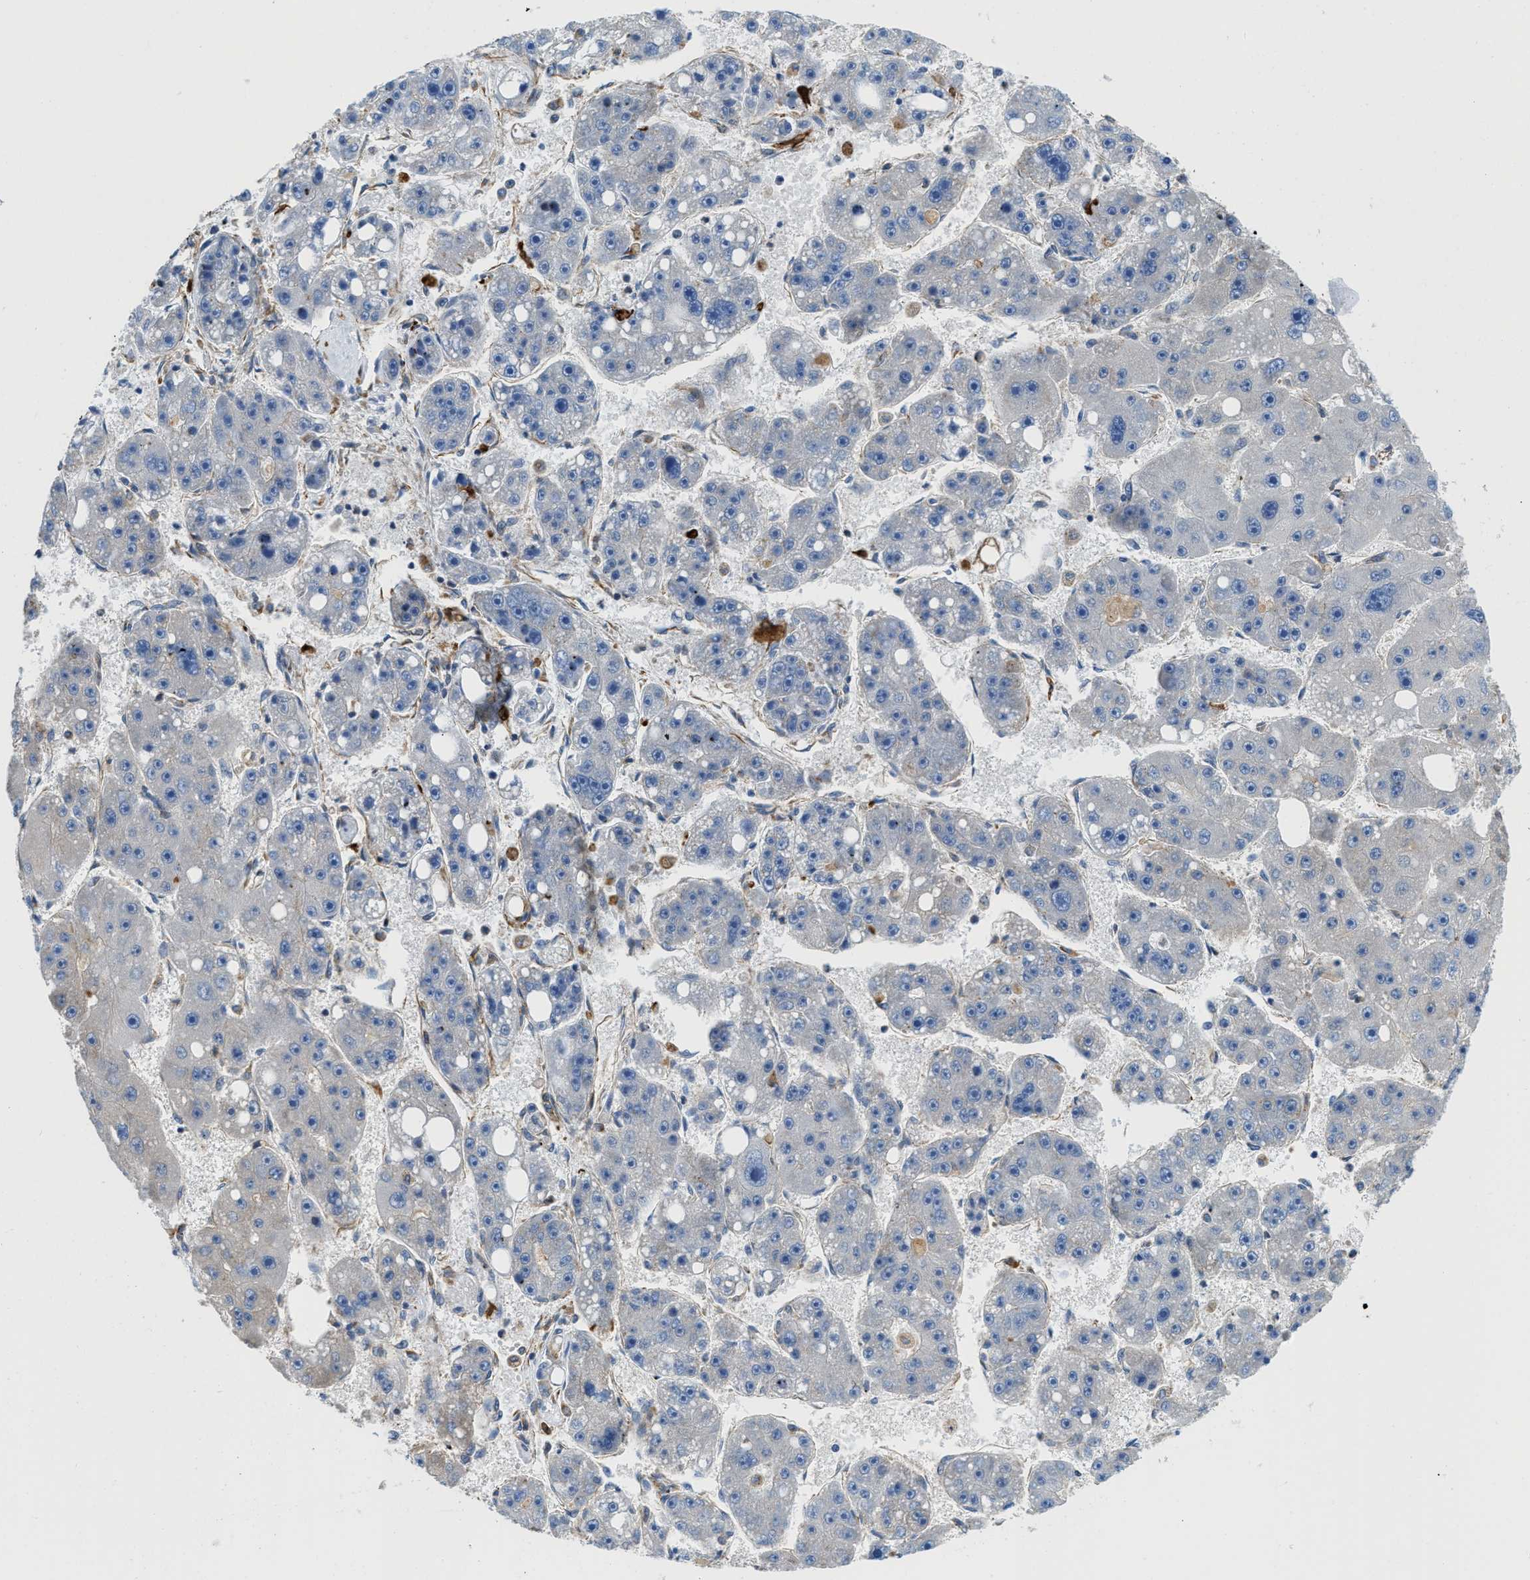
{"staining": {"intensity": "negative", "quantity": "none", "location": "none"}, "tissue": "liver cancer", "cell_type": "Tumor cells", "image_type": "cancer", "snomed": [{"axis": "morphology", "description": "Carcinoma, Hepatocellular, NOS"}, {"axis": "topography", "description": "Liver"}], "caption": "A high-resolution image shows IHC staining of hepatocellular carcinoma (liver), which exhibits no significant expression in tumor cells. (Brightfield microscopy of DAB (3,3'-diaminobenzidine) immunohistochemistry at high magnification).", "gene": "HSD17B12", "patient": {"sex": "female", "age": 61}}